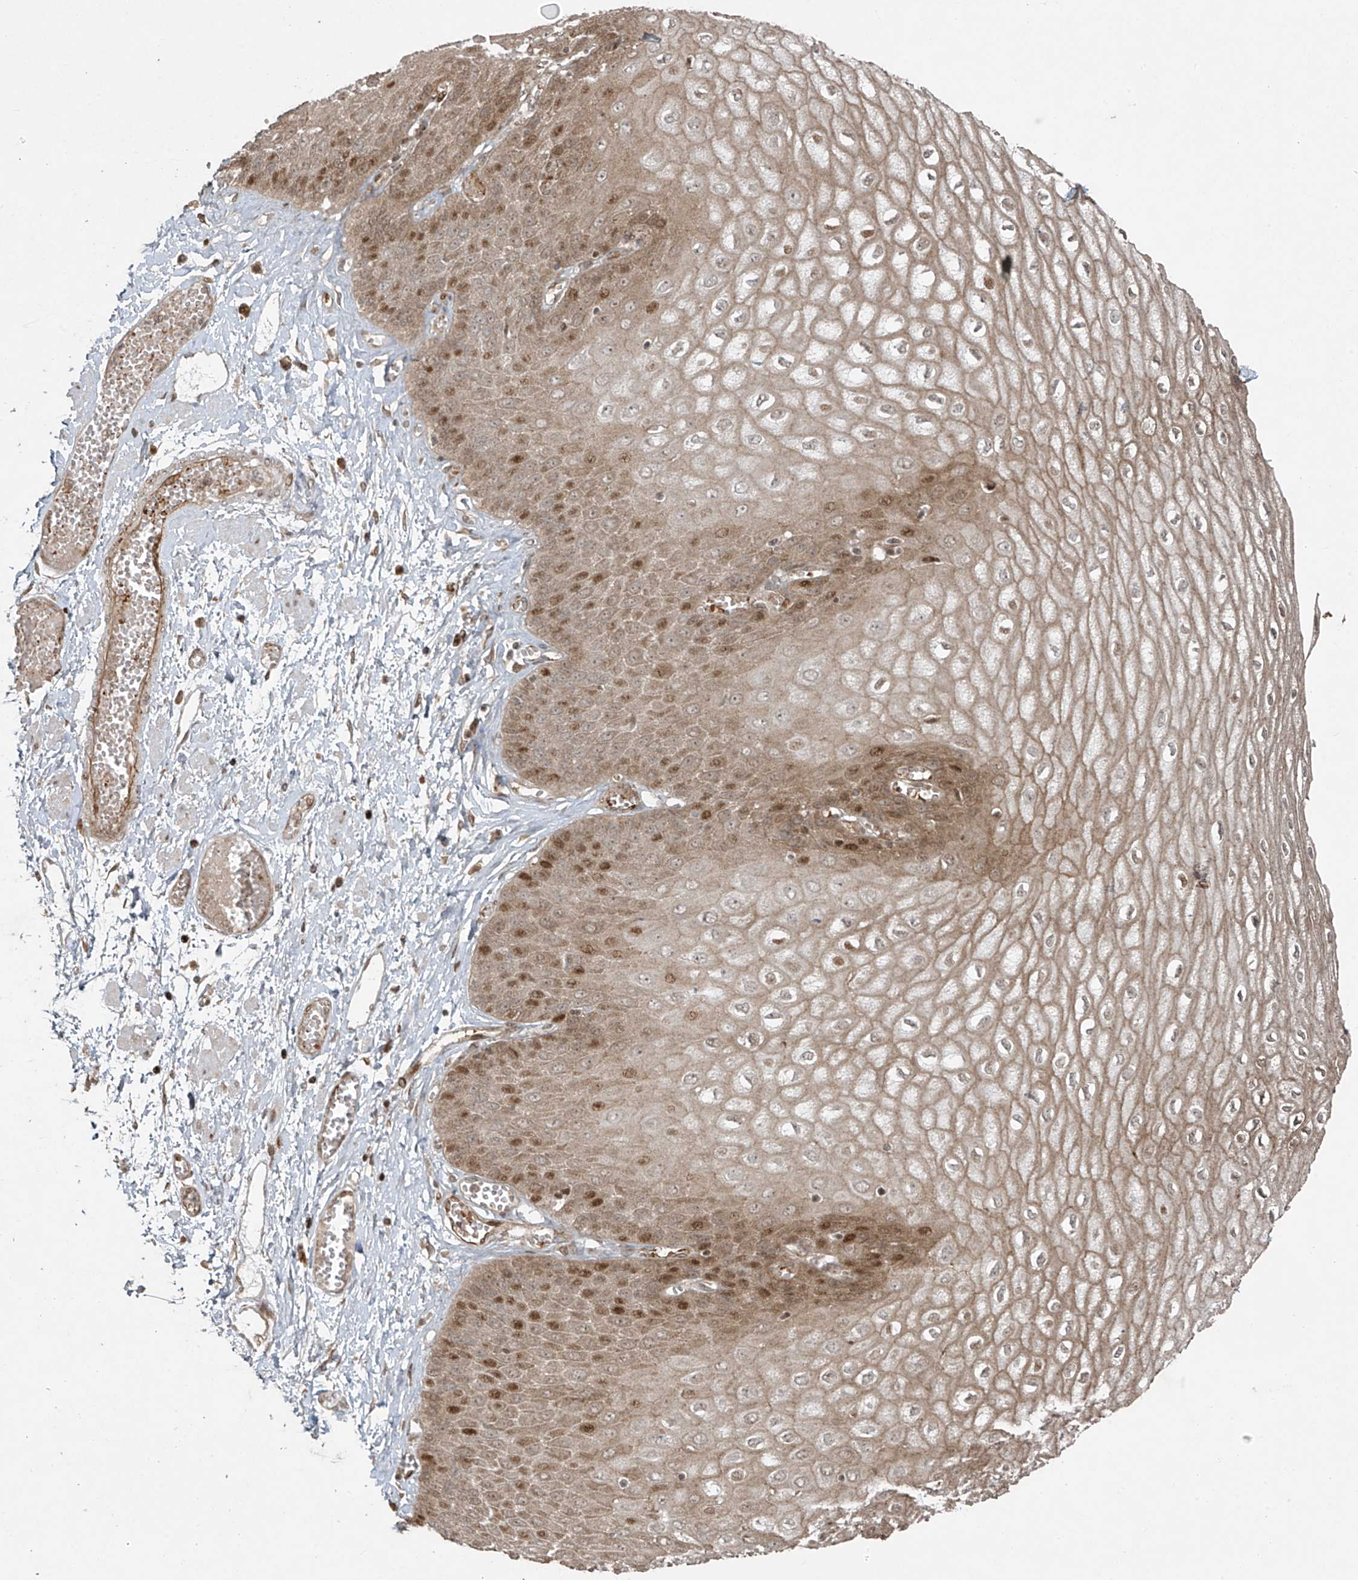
{"staining": {"intensity": "moderate", "quantity": ">75%", "location": "cytoplasmic/membranous,nuclear"}, "tissue": "esophagus", "cell_type": "Squamous epithelial cells", "image_type": "normal", "snomed": [{"axis": "morphology", "description": "Normal tissue, NOS"}, {"axis": "topography", "description": "Esophagus"}], "caption": "Benign esophagus displays moderate cytoplasmic/membranous,nuclear positivity in about >75% of squamous epithelial cells, visualized by immunohistochemistry.", "gene": "TTC22", "patient": {"sex": "male", "age": 60}}